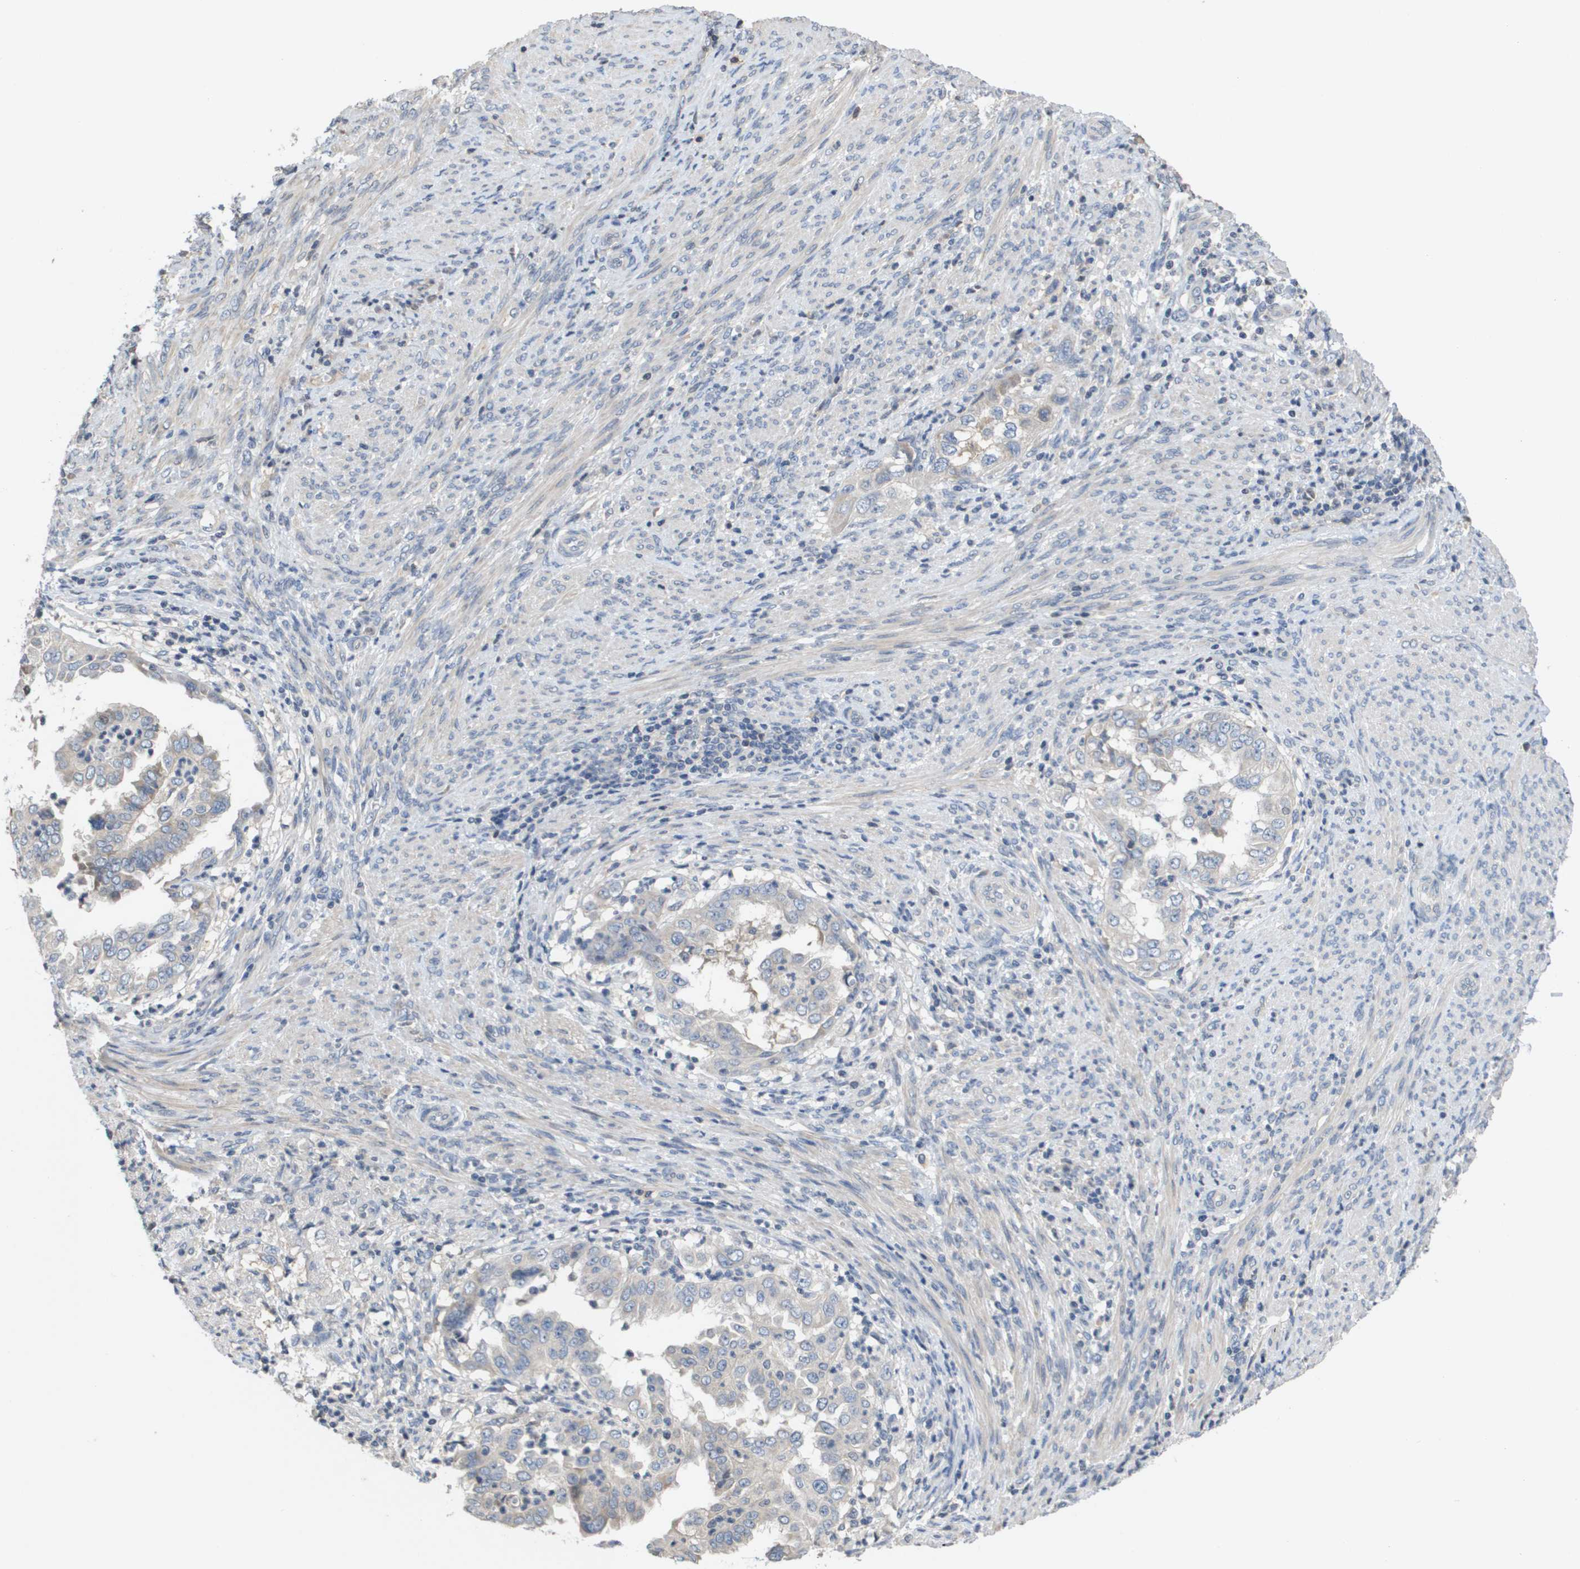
{"staining": {"intensity": "weak", "quantity": "<25%", "location": "cytoplasmic/membranous"}, "tissue": "endometrial cancer", "cell_type": "Tumor cells", "image_type": "cancer", "snomed": [{"axis": "morphology", "description": "Adenocarcinoma, NOS"}, {"axis": "topography", "description": "Endometrium"}], "caption": "Histopathology image shows no significant protein expression in tumor cells of endometrial cancer.", "gene": "CAPN11", "patient": {"sex": "female", "age": 85}}